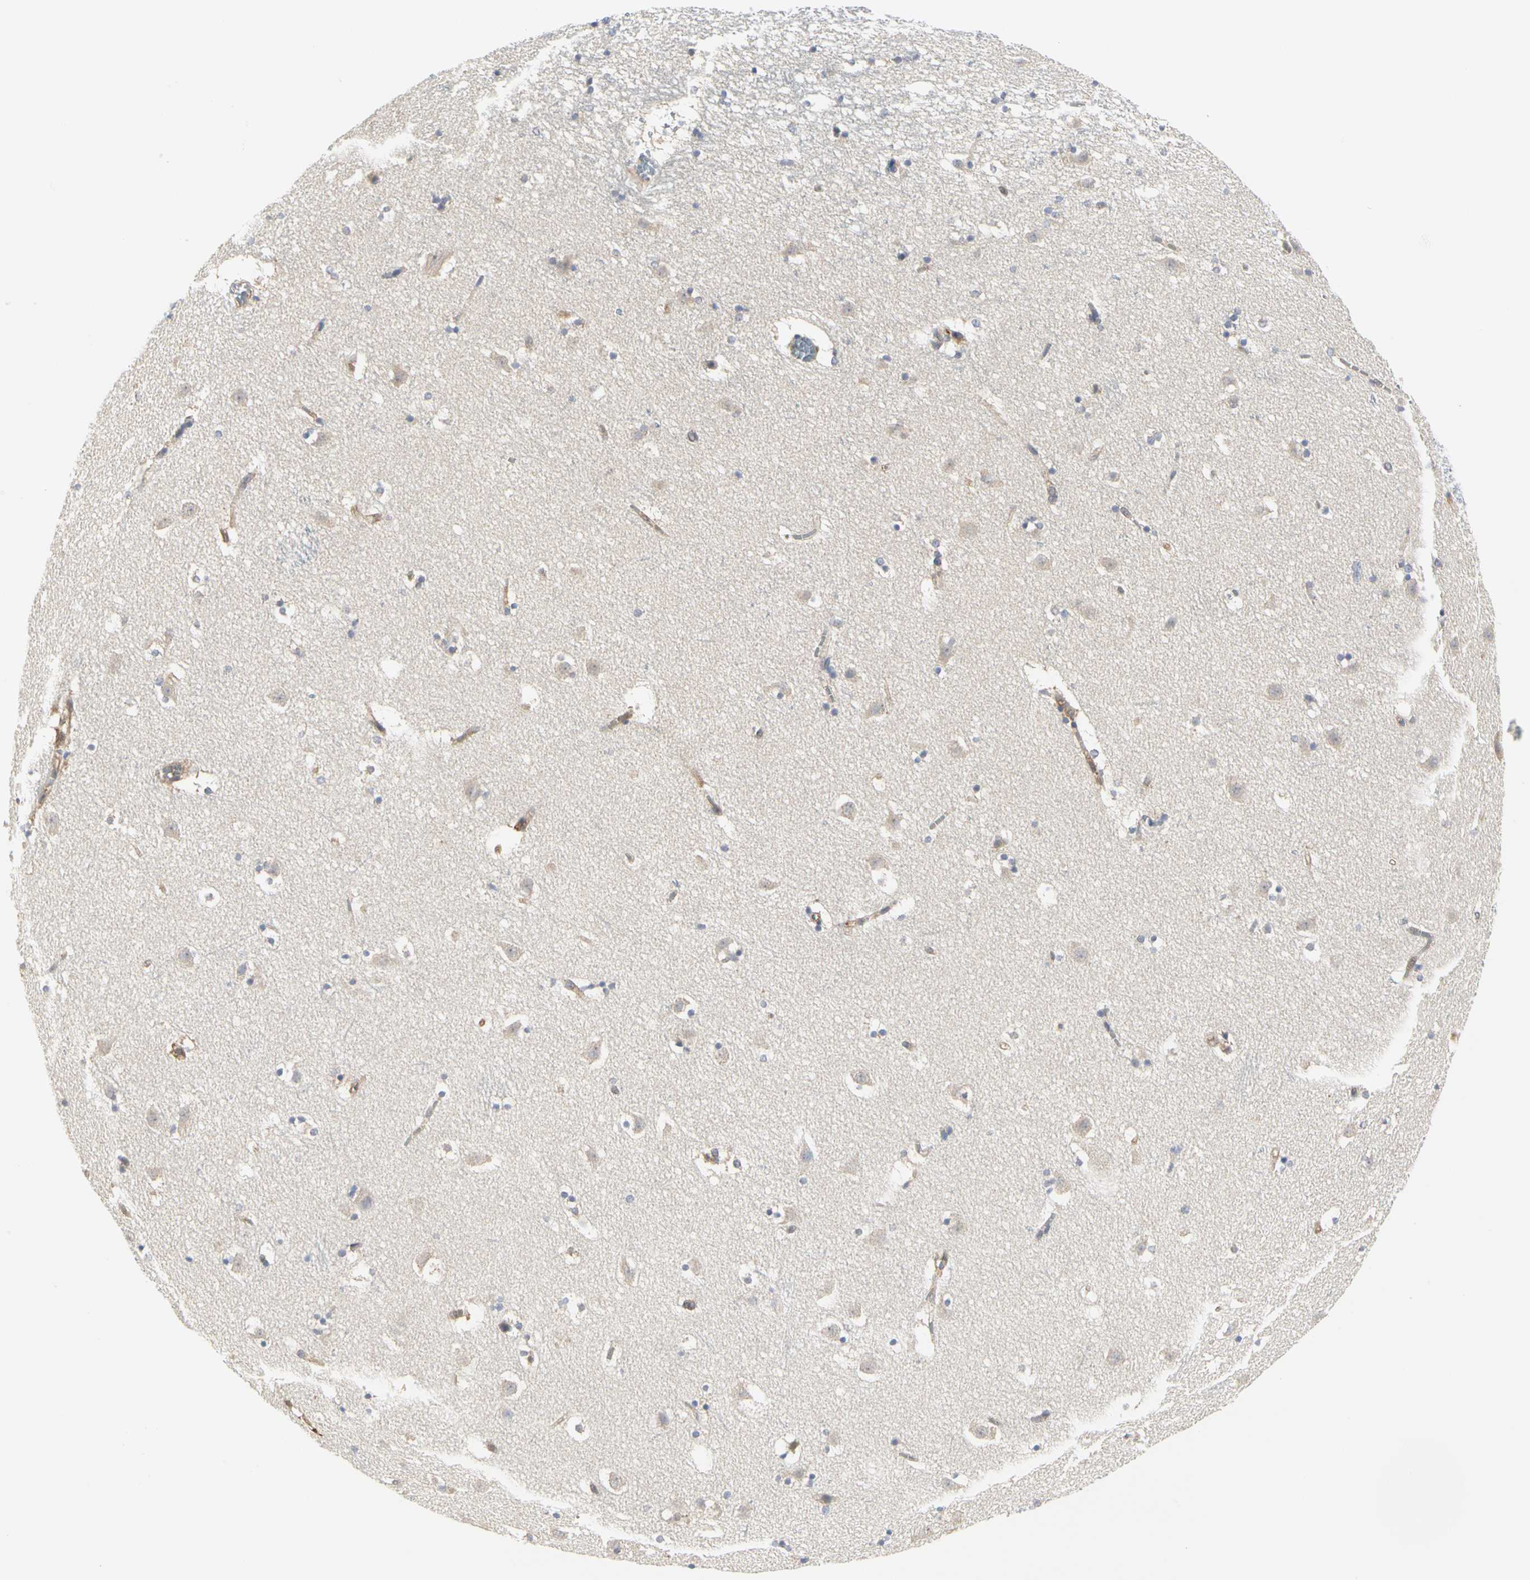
{"staining": {"intensity": "weak", "quantity": "<25%", "location": "cytoplasmic/membranous"}, "tissue": "caudate", "cell_type": "Glial cells", "image_type": "normal", "snomed": [{"axis": "morphology", "description": "Normal tissue, NOS"}, {"axis": "topography", "description": "Lateral ventricle wall"}], "caption": "The image demonstrates no significant positivity in glial cells of caudate. (Brightfield microscopy of DAB (3,3'-diaminobenzidine) IHC at high magnification).", "gene": "C3orf52", "patient": {"sex": "male", "age": 45}}